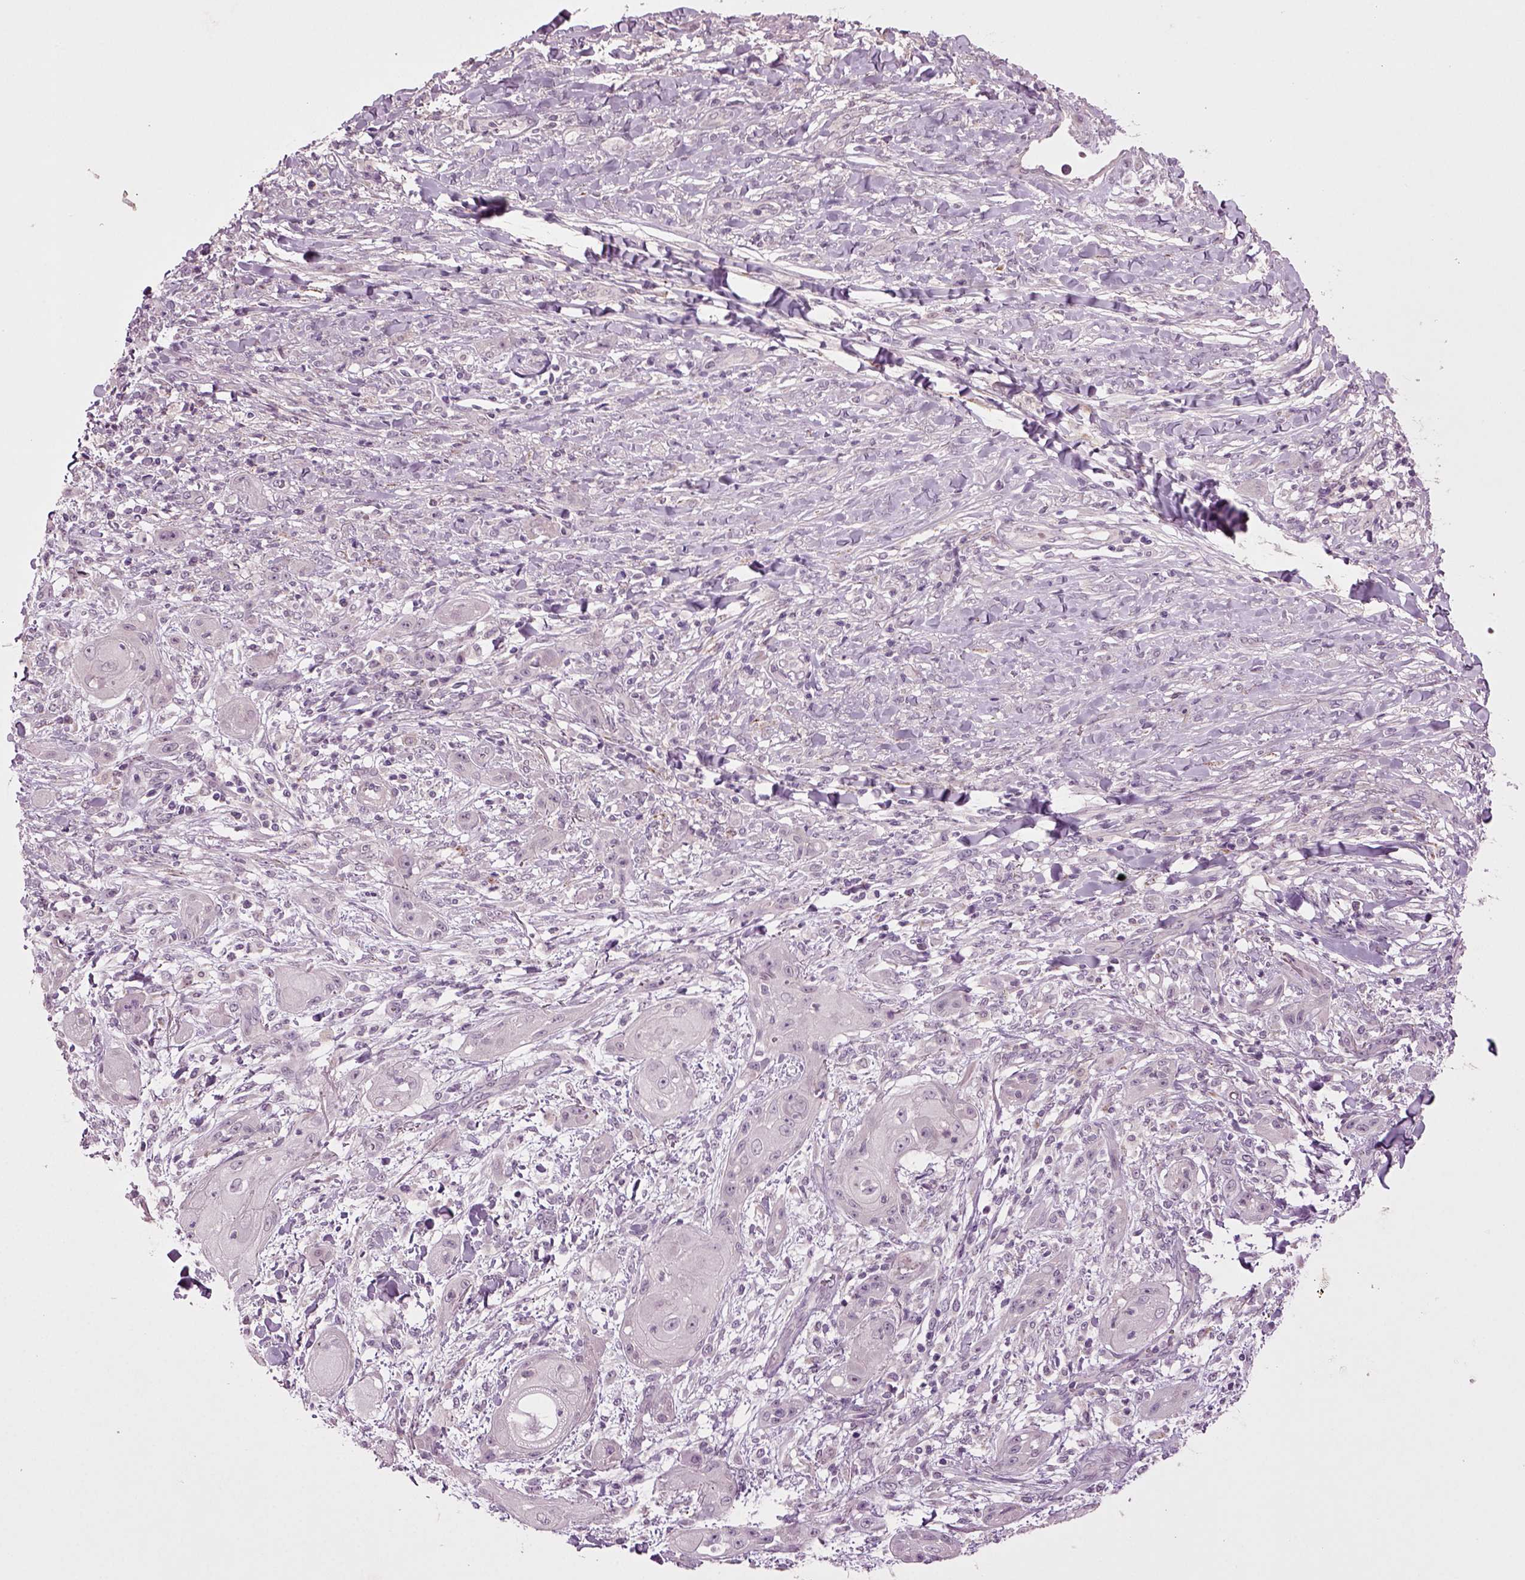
{"staining": {"intensity": "negative", "quantity": "none", "location": "none"}, "tissue": "skin cancer", "cell_type": "Tumor cells", "image_type": "cancer", "snomed": [{"axis": "morphology", "description": "Squamous cell carcinoma, NOS"}, {"axis": "topography", "description": "Skin"}], "caption": "An image of human skin cancer is negative for staining in tumor cells. The staining is performed using DAB brown chromogen with nuclei counter-stained in using hematoxylin.", "gene": "SLC17A6", "patient": {"sex": "male", "age": 62}}